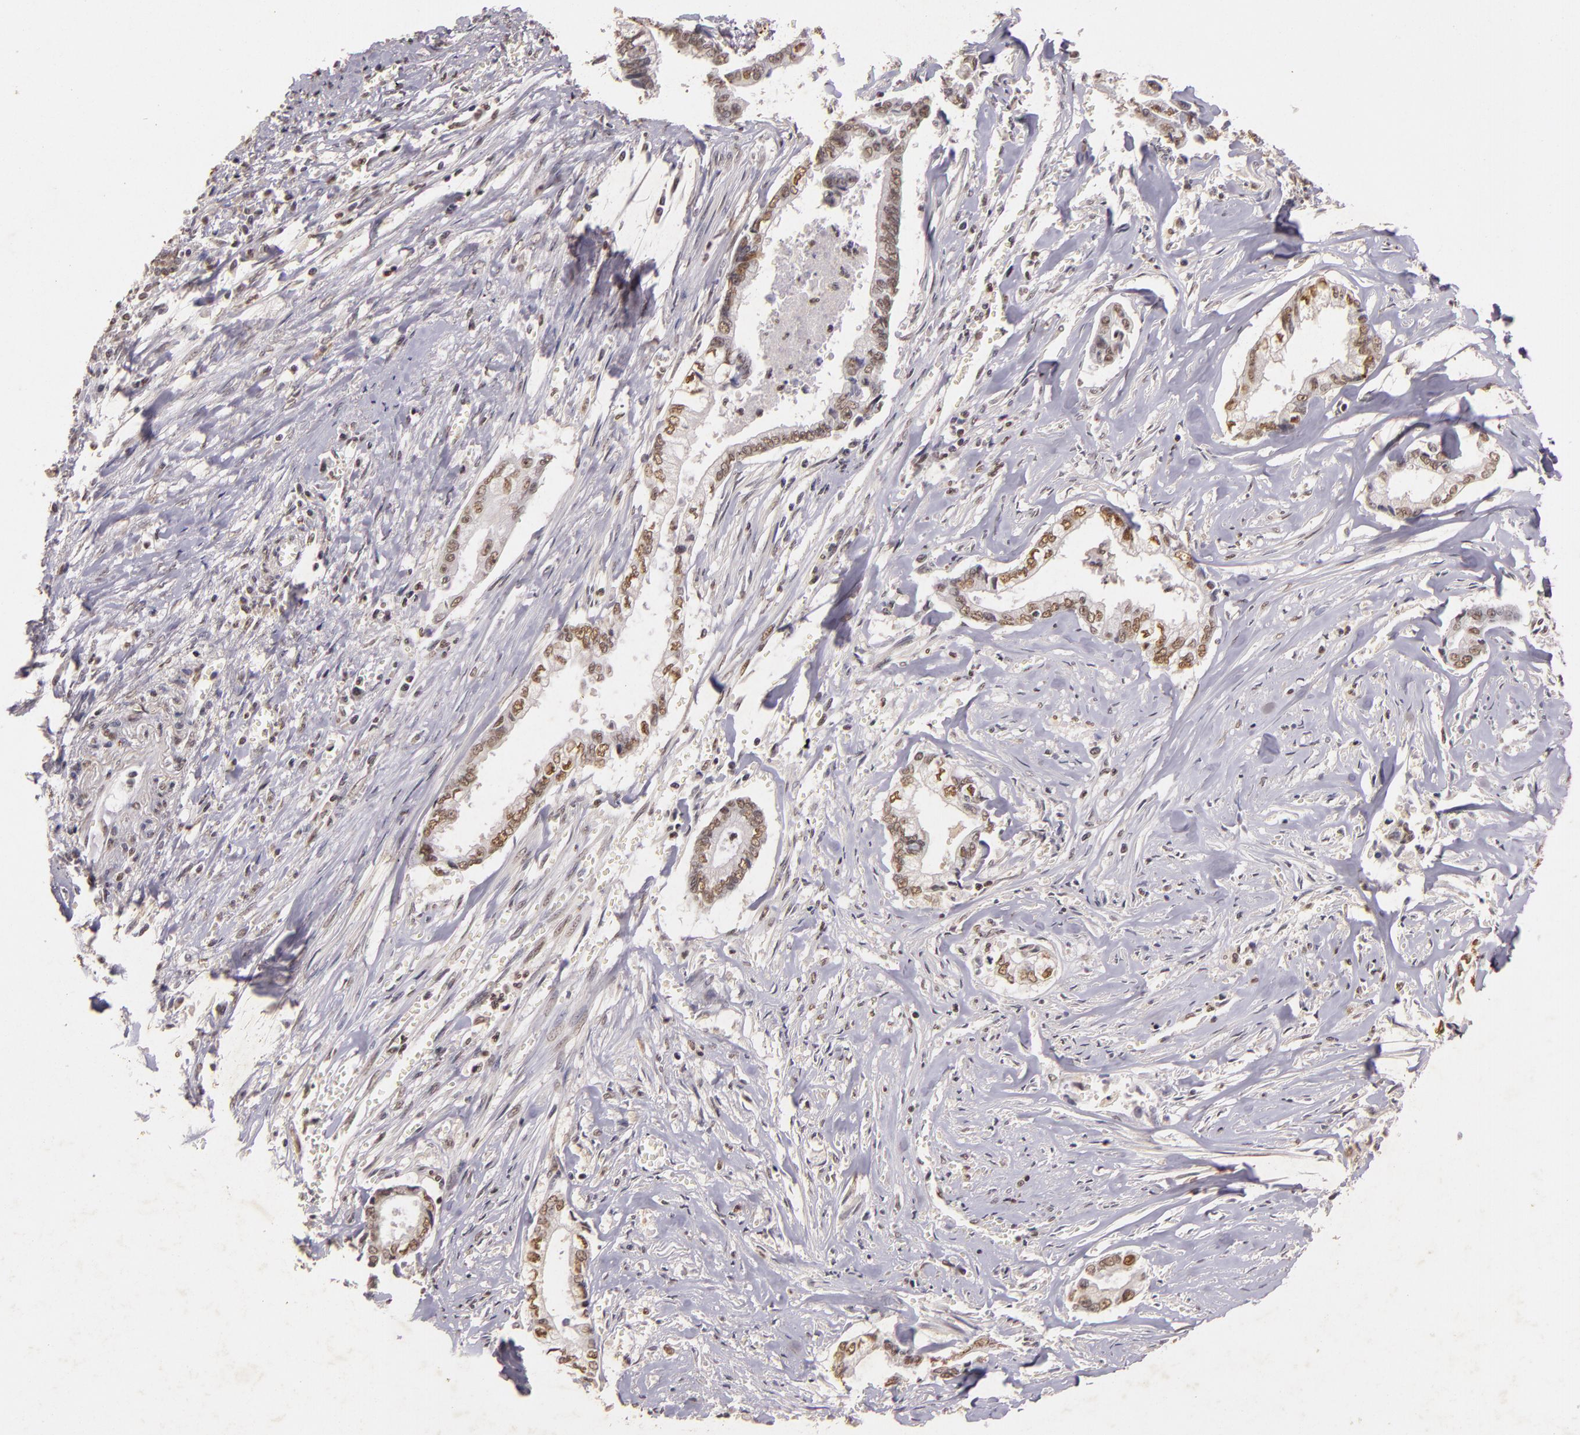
{"staining": {"intensity": "weak", "quantity": ">75%", "location": "nuclear"}, "tissue": "liver cancer", "cell_type": "Tumor cells", "image_type": "cancer", "snomed": [{"axis": "morphology", "description": "Cholangiocarcinoma"}, {"axis": "topography", "description": "Liver"}], "caption": "DAB immunohistochemical staining of human cholangiocarcinoma (liver) demonstrates weak nuclear protein staining in approximately >75% of tumor cells.", "gene": "CBX3", "patient": {"sex": "male", "age": 57}}